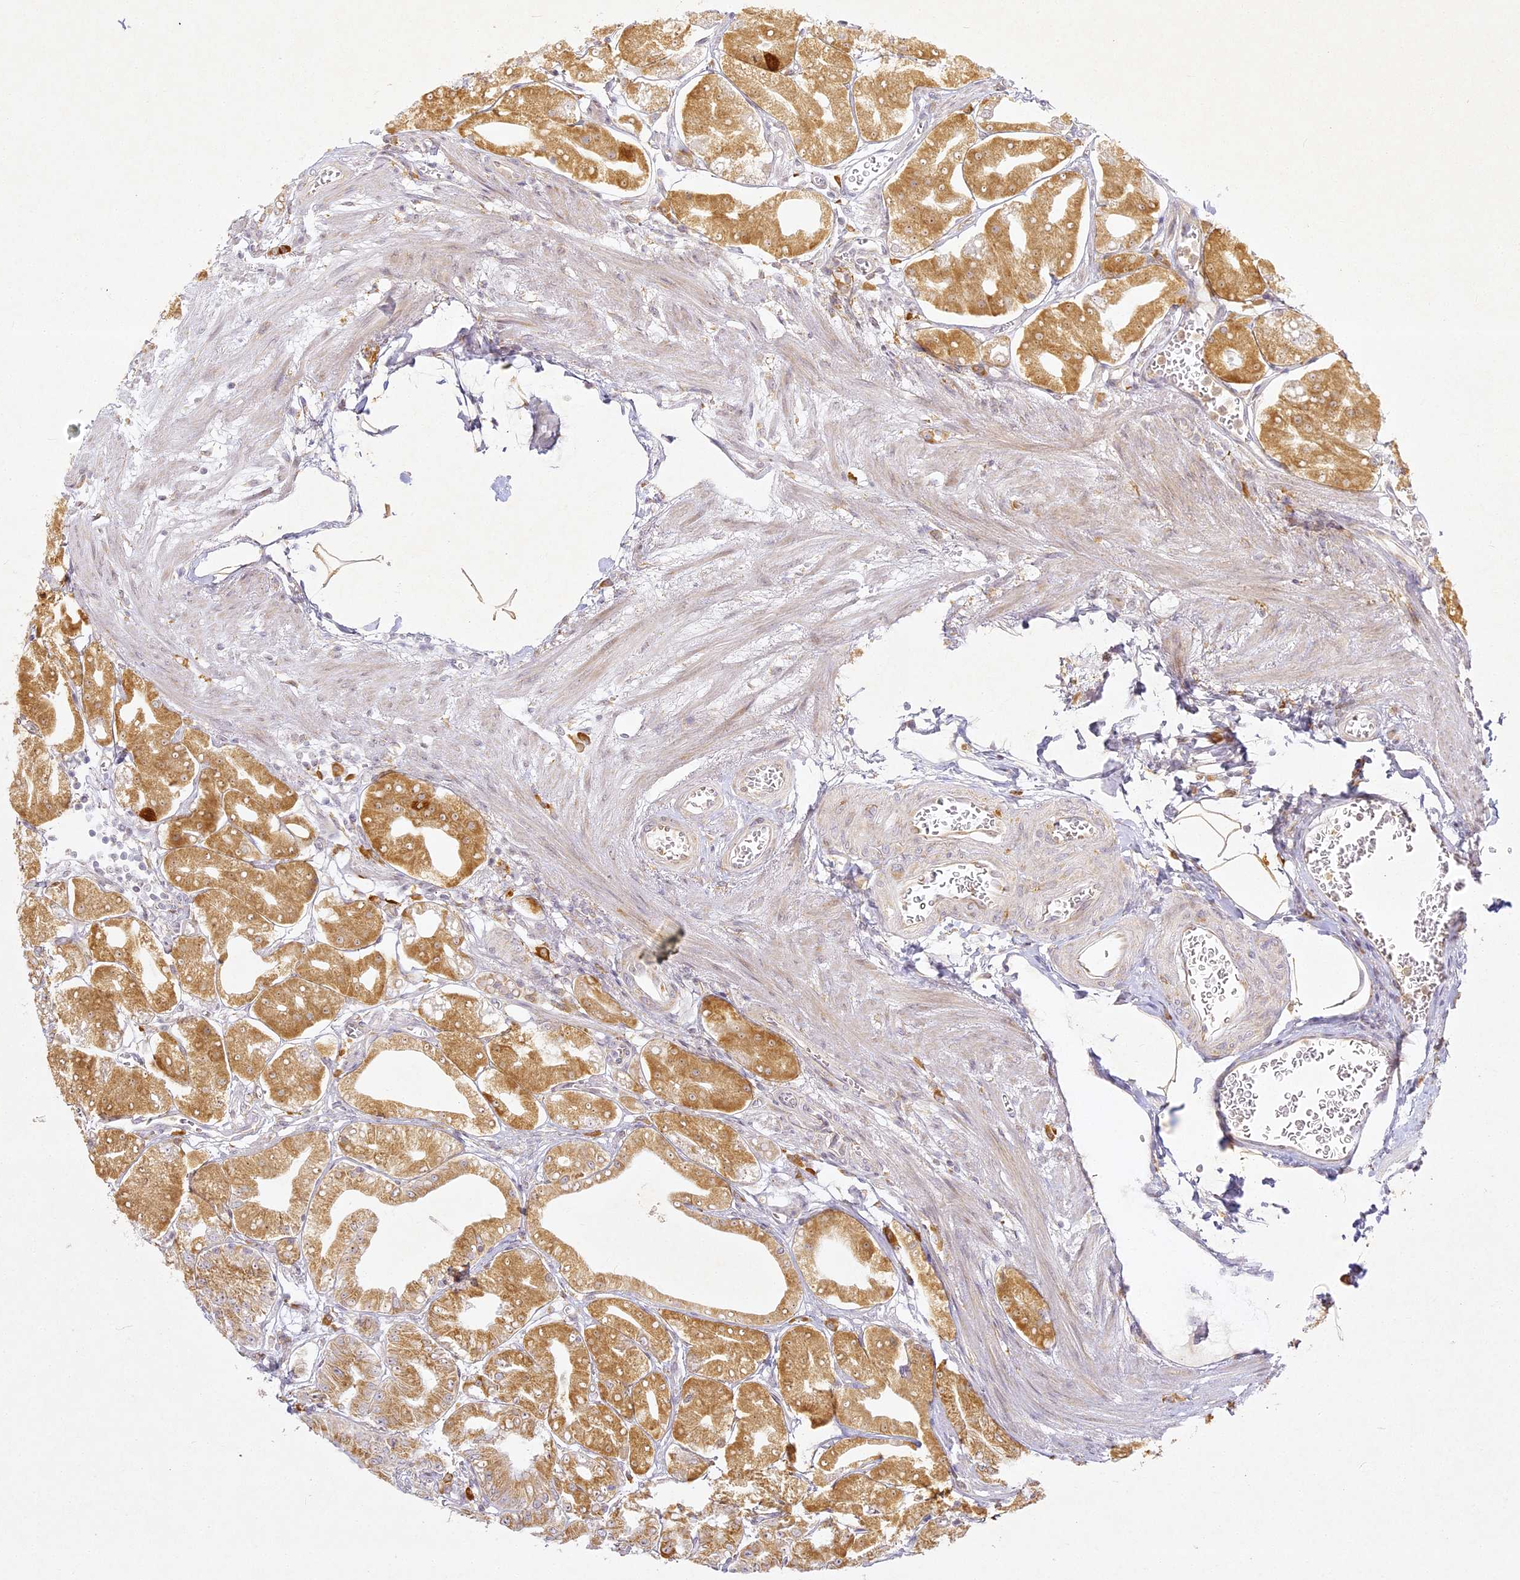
{"staining": {"intensity": "moderate", "quantity": "25%-75%", "location": "cytoplasmic/membranous"}, "tissue": "stomach", "cell_type": "Glandular cells", "image_type": "normal", "snomed": [{"axis": "morphology", "description": "Normal tissue, NOS"}, {"axis": "topography", "description": "Stomach, lower"}], "caption": "Glandular cells show moderate cytoplasmic/membranous staining in approximately 25%-75% of cells in benign stomach.", "gene": "SLC30A5", "patient": {"sex": "male", "age": 71}}